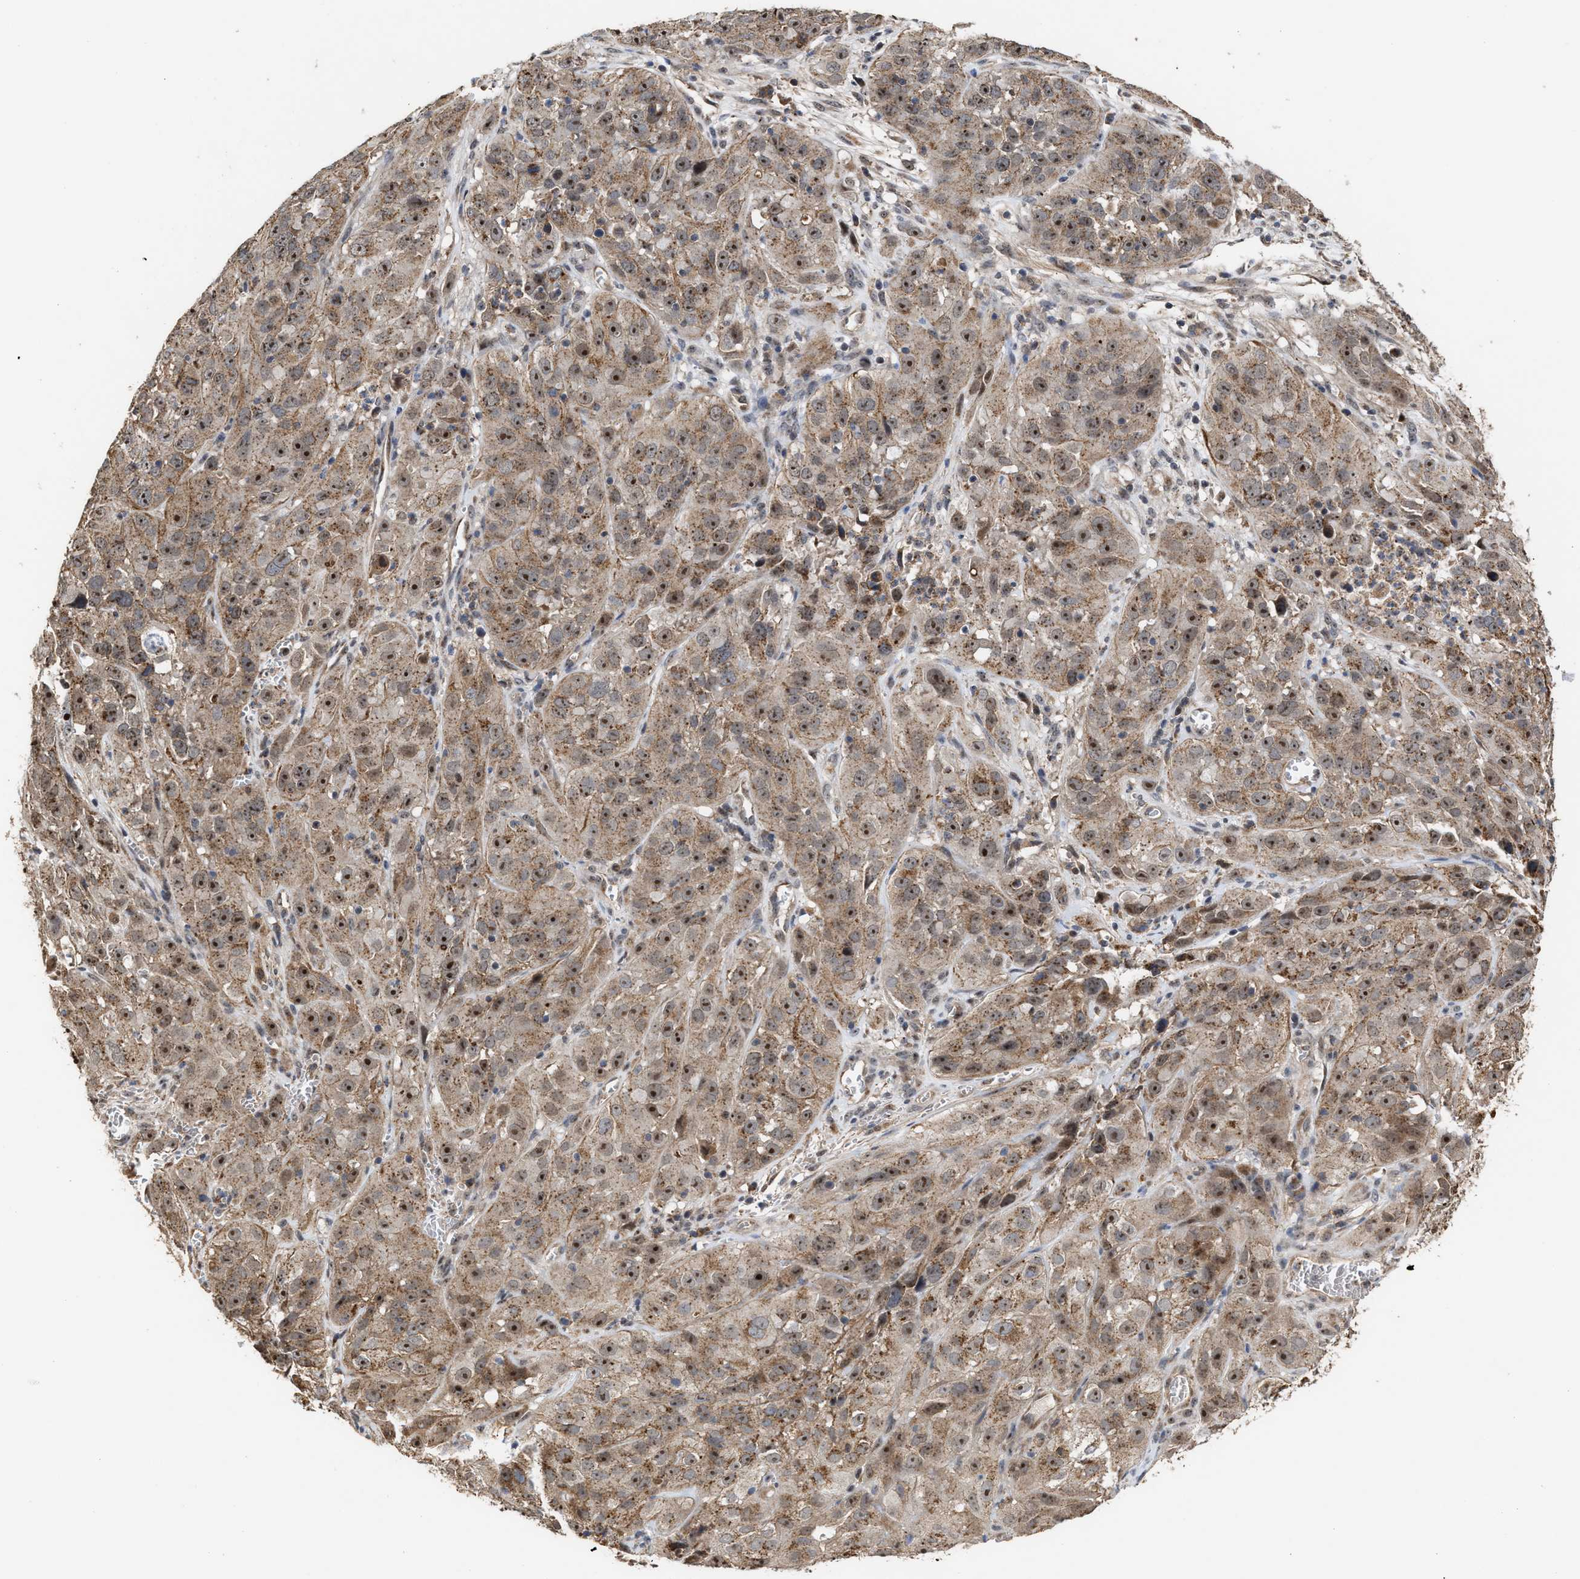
{"staining": {"intensity": "moderate", "quantity": ">75%", "location": "cytoplasmic/membranous,nuclear"}, "tissue": "cervical cancer", "cell_type": "Tumor cells", "image_type": "cancer", "snomed": [{"axis": "morphology", "description": "Squamous cell carcinoma, NOS"}, {"axis": "topography", "description": "Cervix"}], "caption": "Cervical cancer (squamous cell carcinoma) stained for a protein shows moderate cytoplasmic/membranous and nuclear positivity in tumor cells. The protein of interest is stained brown, and the nuclei are stained in blue (DAB IHC with brightfield microscopy, high magnification).", "gene": "EXOSC2", "patient": {"sex": "female", "age": 32}}